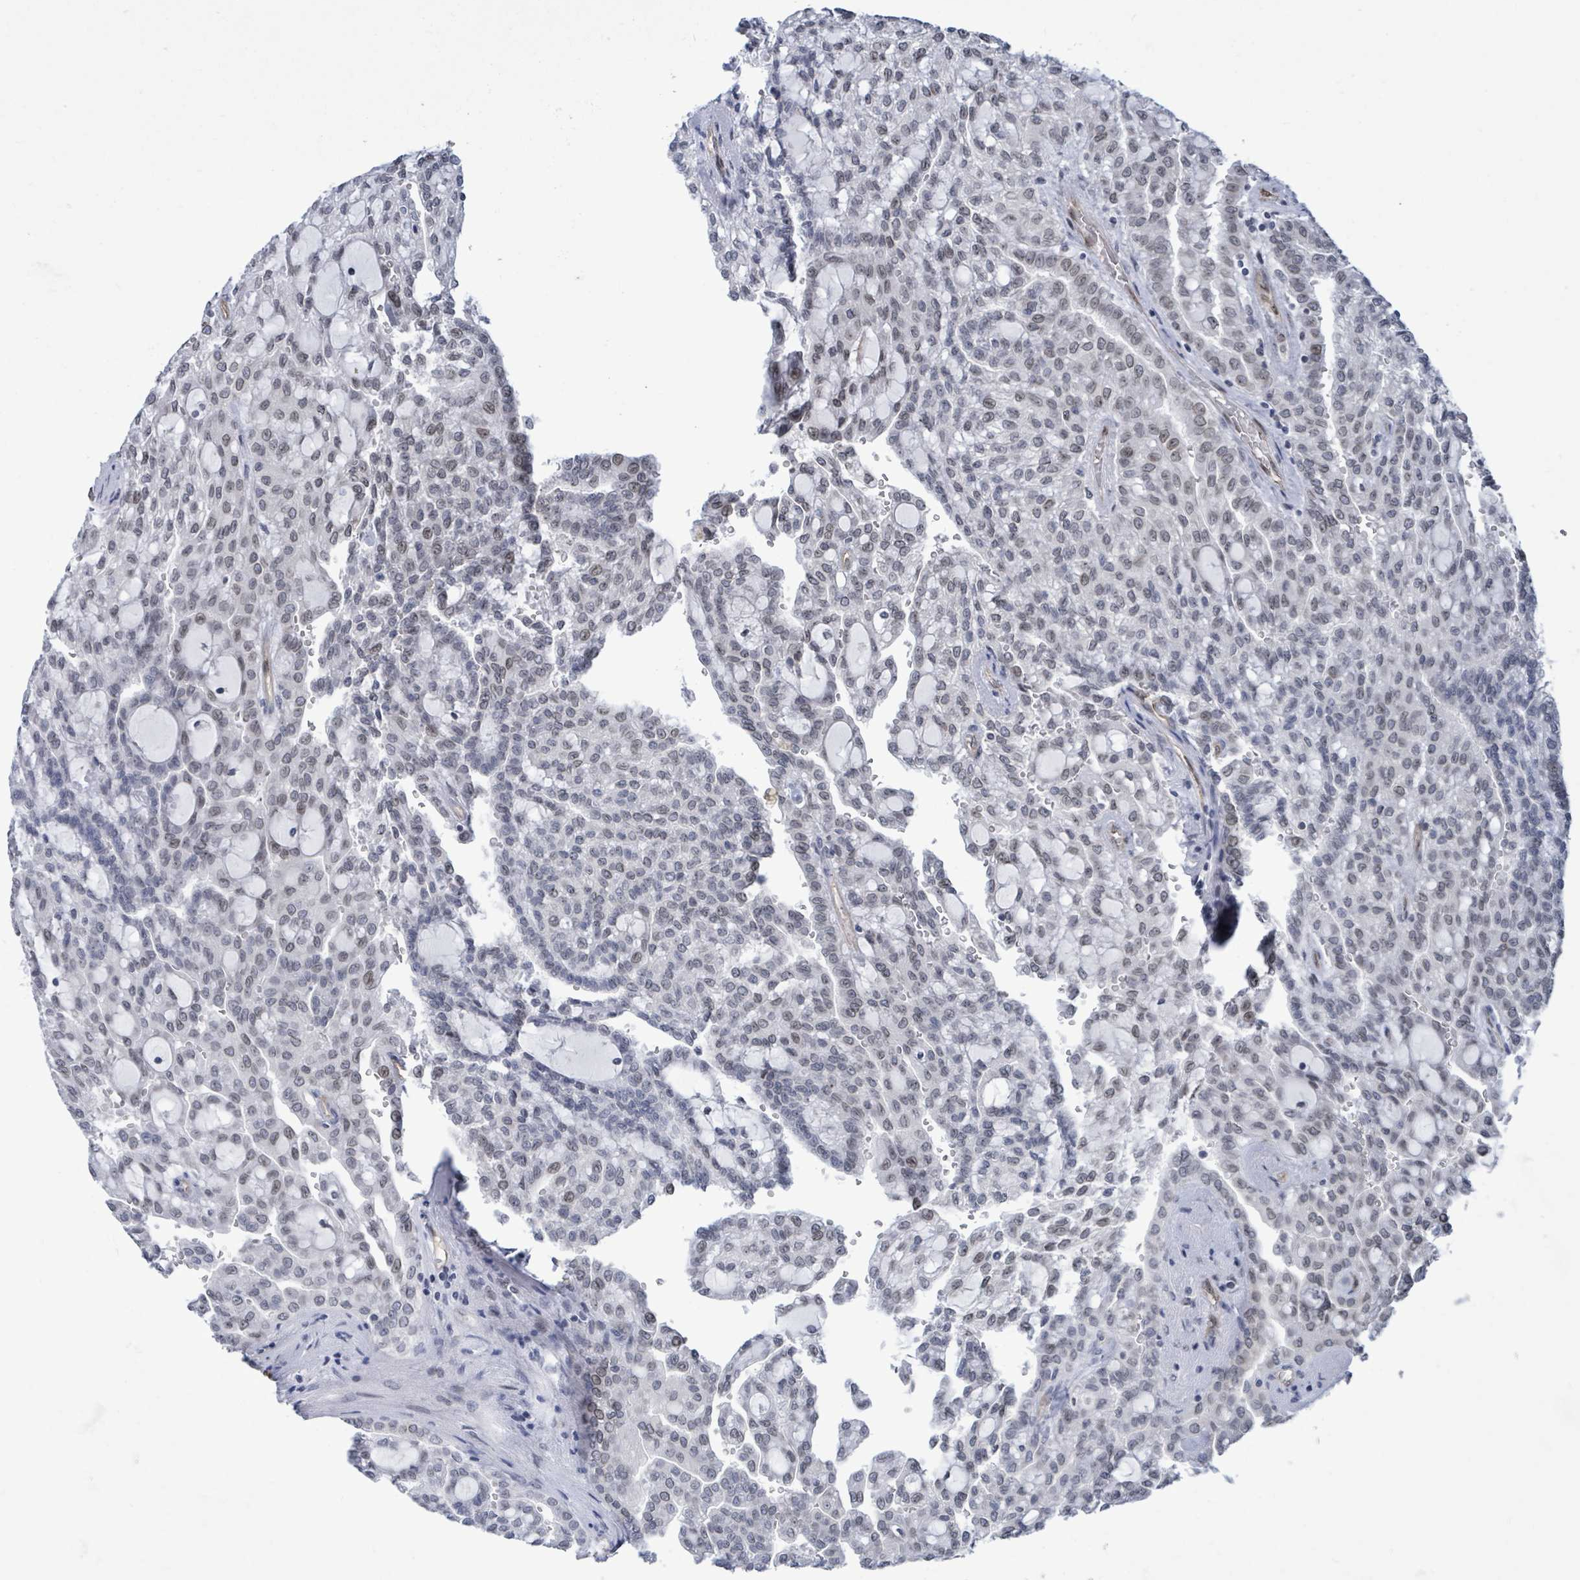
{"staining": {"intensity": "moderate", "quantity": "25%-75%", "location": "nuclear"}, "tissue": "renal cancer", "cell_type": "Tumor cells", "image_type": "cancer", "snomed": [{"axis": "morphology", "description": "Adenocarcinoma, NOS"}, {"axis": "topography", "description": "Kidney"}], "caption": "Tumor cells demonstrate medium levels of moderate nuclear expression in approximately 25%-75% of cells in human renal cancer (adenocarcinoma).", "gene": "RRN3", "patient": {"sex": "male", "age": 63}}